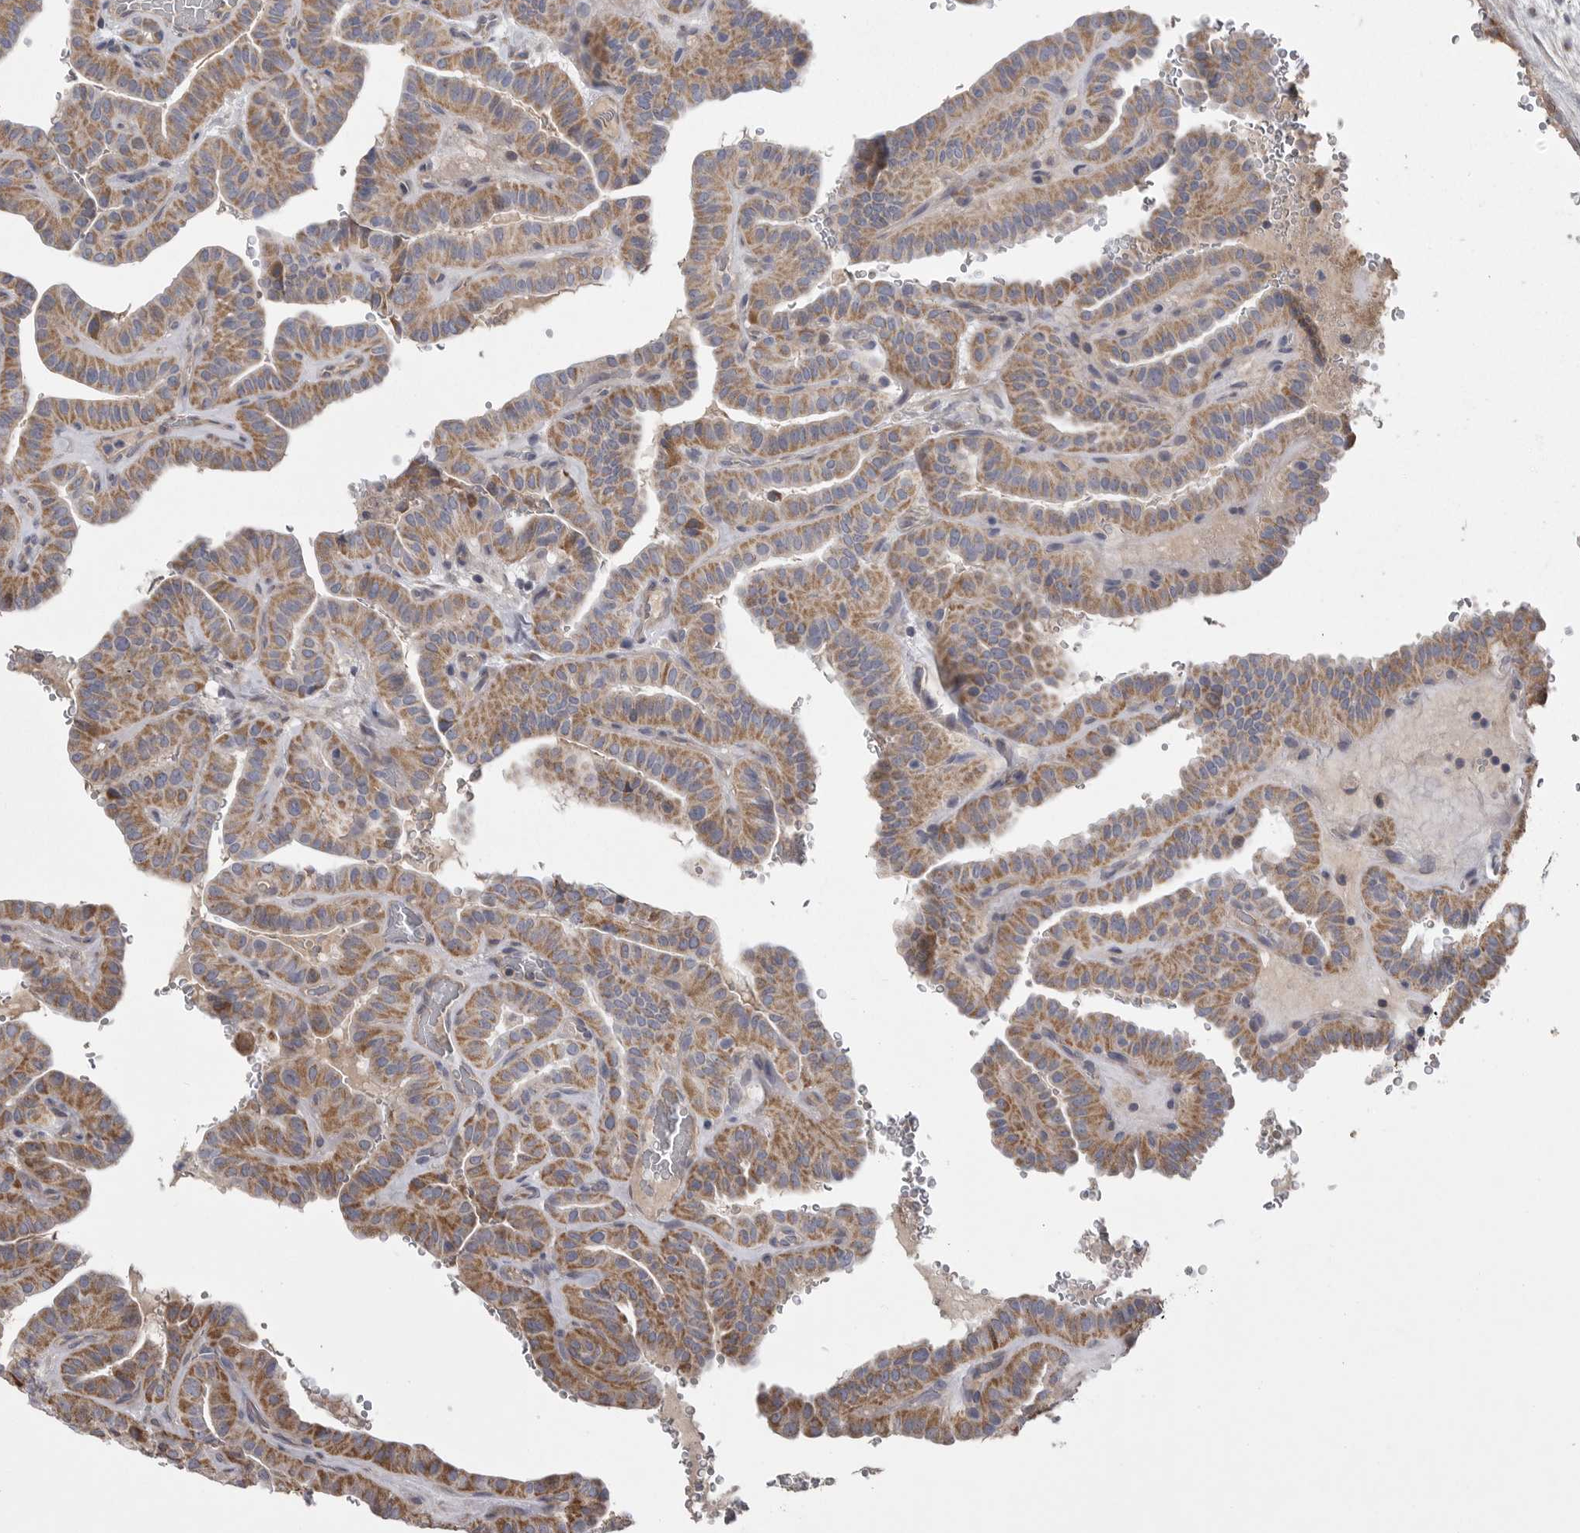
{"staining": {"intensity": "moderate", "quantity": ">75%", "location": "cytoplasmic/membranous"}, "tissue": "thyroid cancer", "cell_type": "Tumor cells", "image_type": "cancer", "snomed": [{"axis": "morphology", "description": "Papillary adenocarcinoma, NOS"}, {"axis": "topography", "description": "Thyroid gland"}], "caption": "Immunohistochemical staining of papillary adenocarcinoma (thyroid) demonstrates medium levels of moderate cytoplasmic/membranous protein staining in approximately >75% of tumor cells.", "gene": "CRP", "patient": {"sex": "male", "age": 77}}